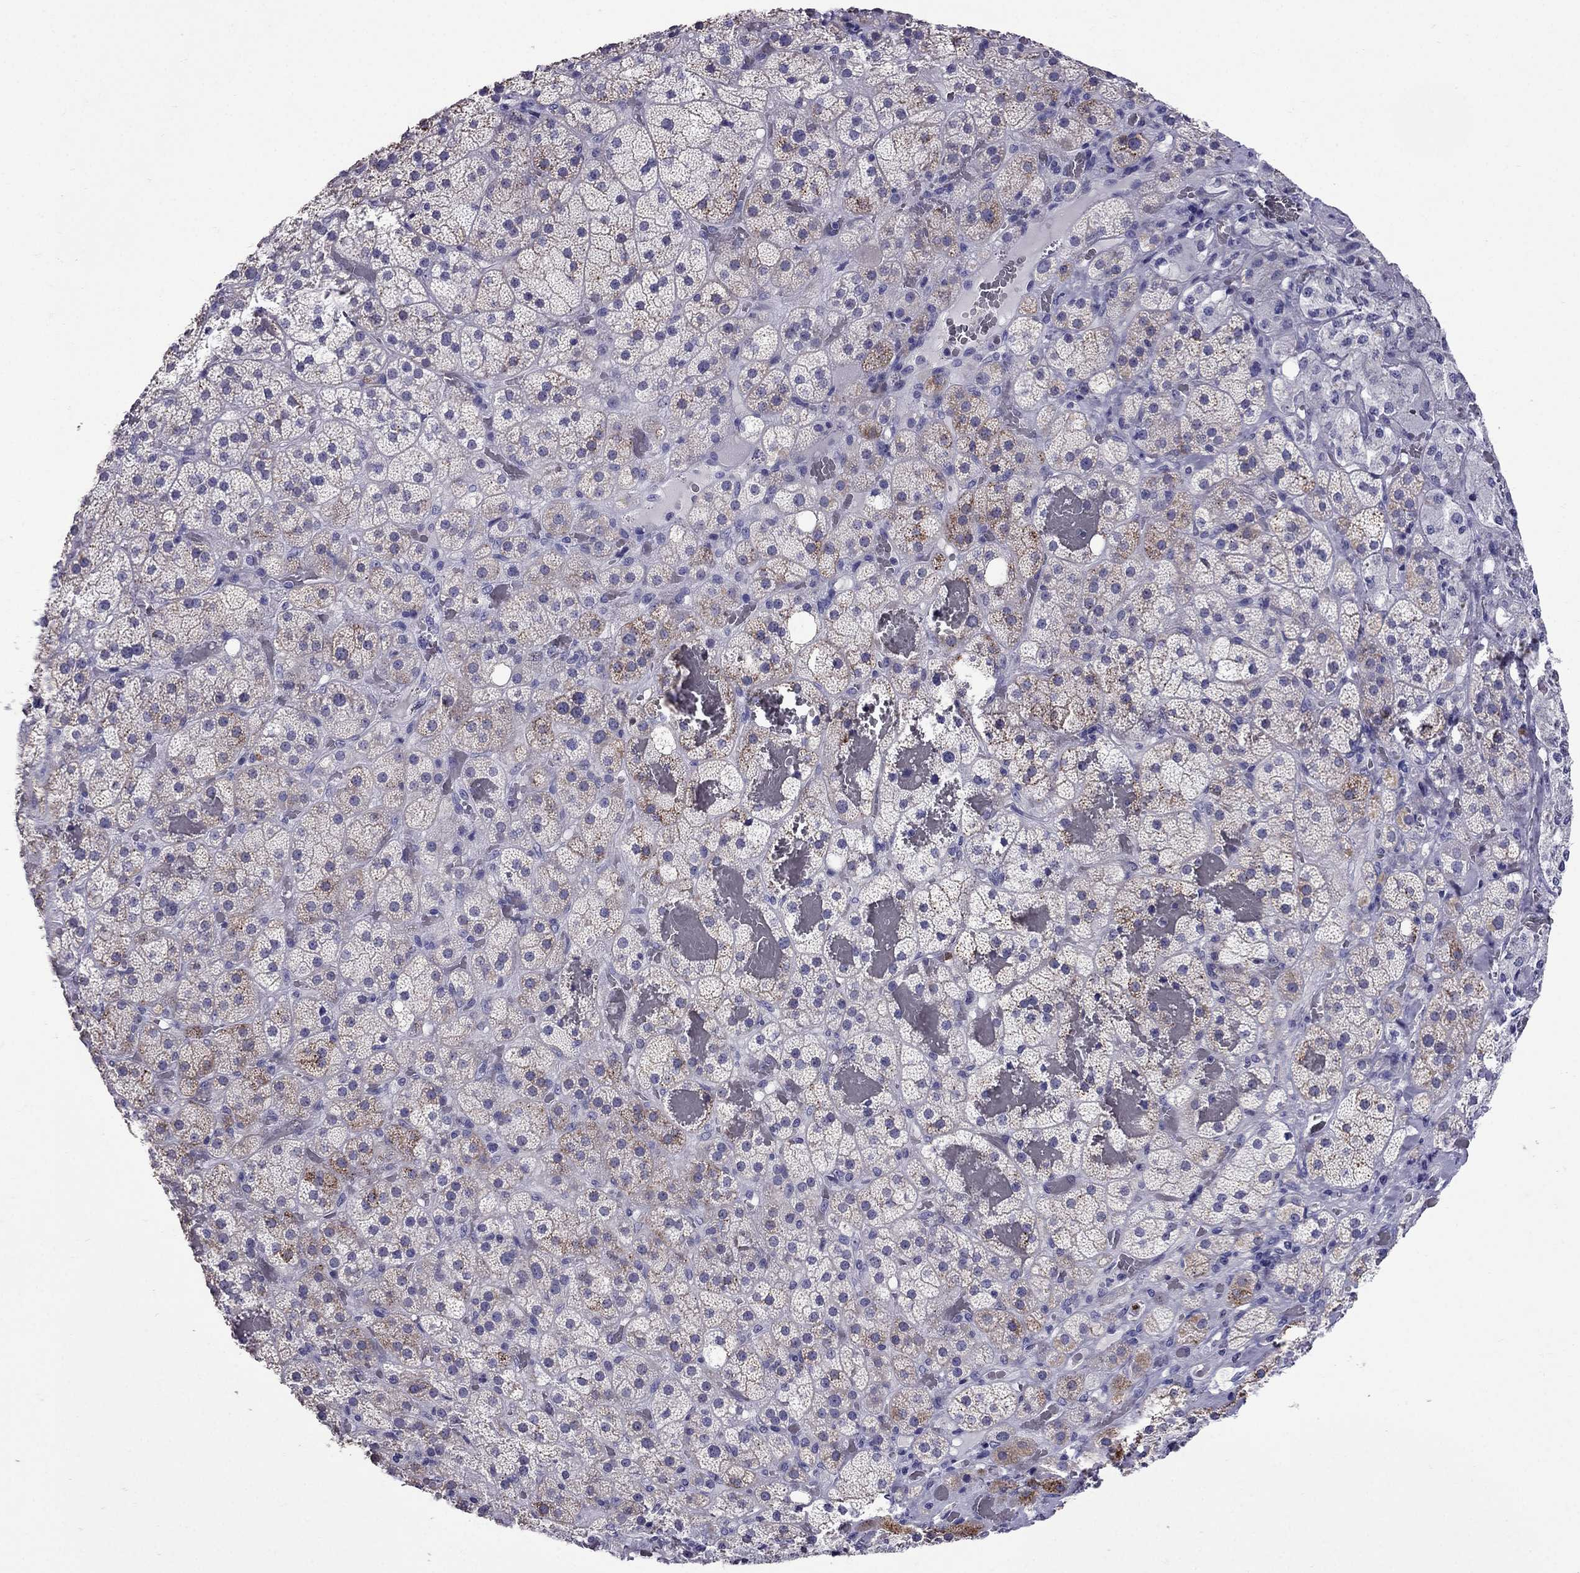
{"staining": {"intensity": "moderate", "quantity": "<25%", "location": "cytoplasmic/membranous"}, "tissue": "adrenal gland", "cell_type": "Glandular cells", "image_type": "normal", "snomed": [{"axis": "morphology", "description": "Normal tissue, NOS"}, {"axis": "topography", "description": "Adrenal gland"}], "caption": "A histopathology image showing moderate cytoplasmic/membranous staining in about <25% of glandular cells in benign adrenal gland, as visualized by brown immunohistochemical staining.", "gene": "OLFM4", "patient": {"sex": "male", "age": 57}}